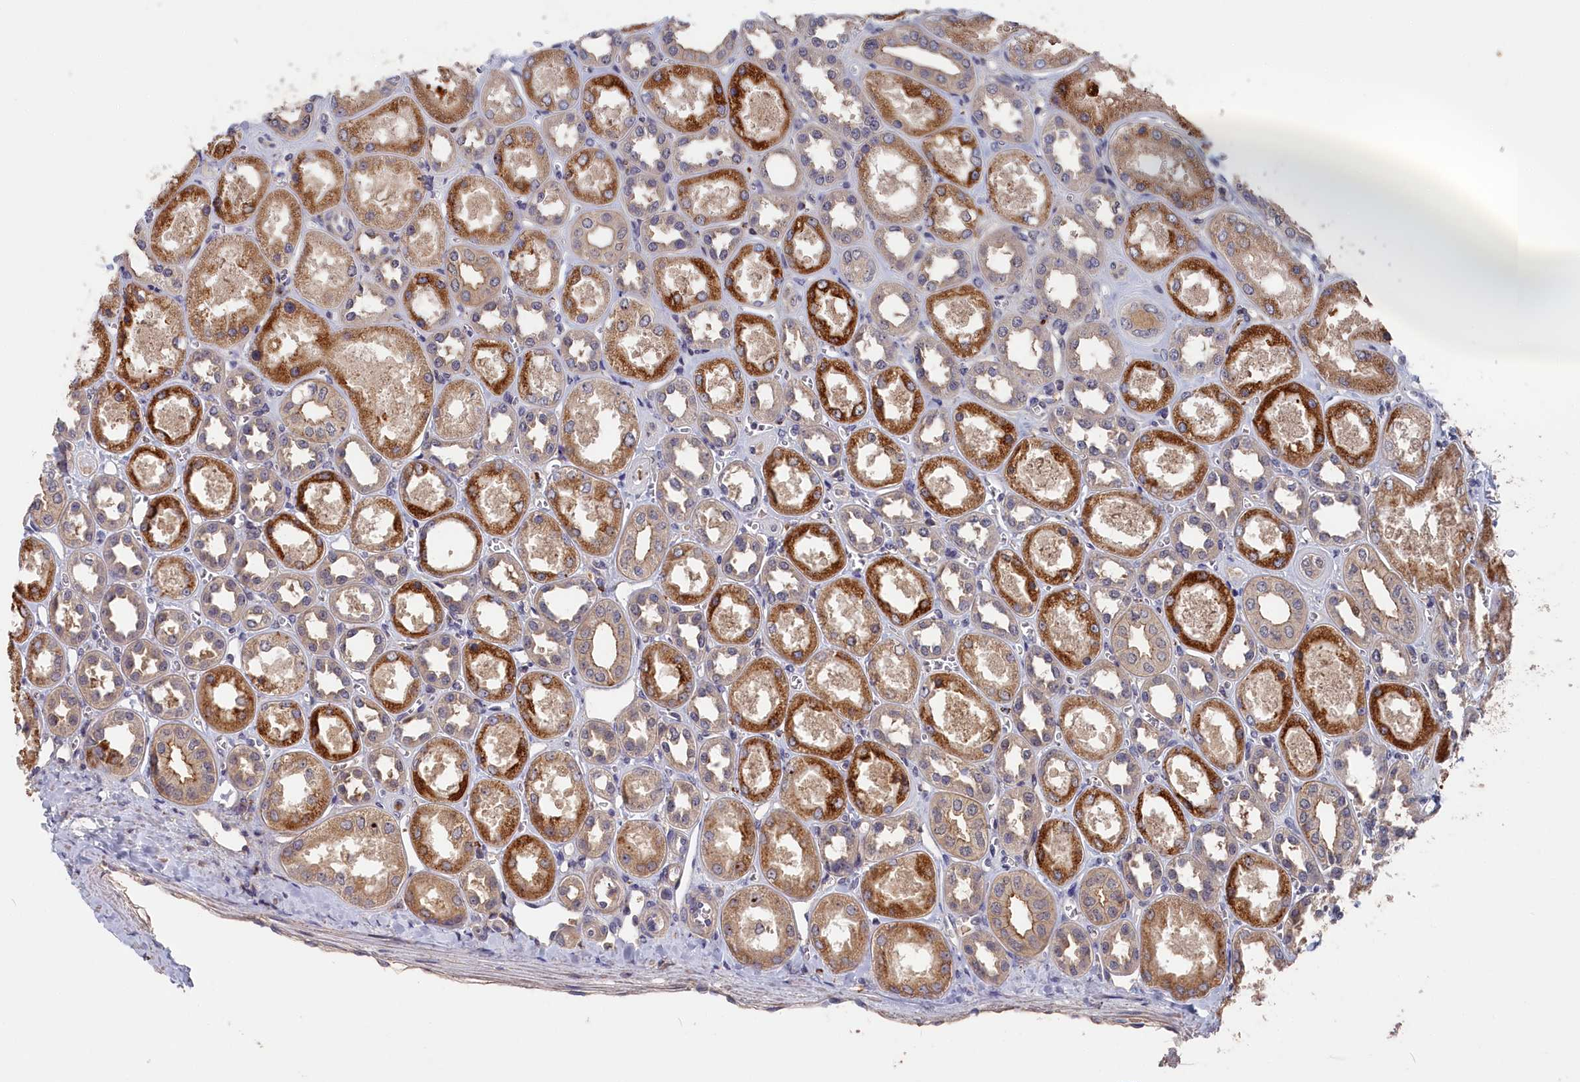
{"staining": {"intensity": "weak", "quantity": "<25%", "location": "cytoplasmic/membranous,nuclear"}, "tissue": "kidney", "cell_type": "Cells in glomeruli", "image_type": "normal", "snomed": [{"axis": "morphology", "description": "Normal tissue, NOS"}, {"axis": "morphology", "description": "Adenocarcinoma, NOS"}, {"axis": "topography", "description": "Kidney"}], "caption": "The image shows no significant staining in cells in glomeruli of kidney.", "gene": "RMI2", "patient": {"sex": "female", "age": 68}}